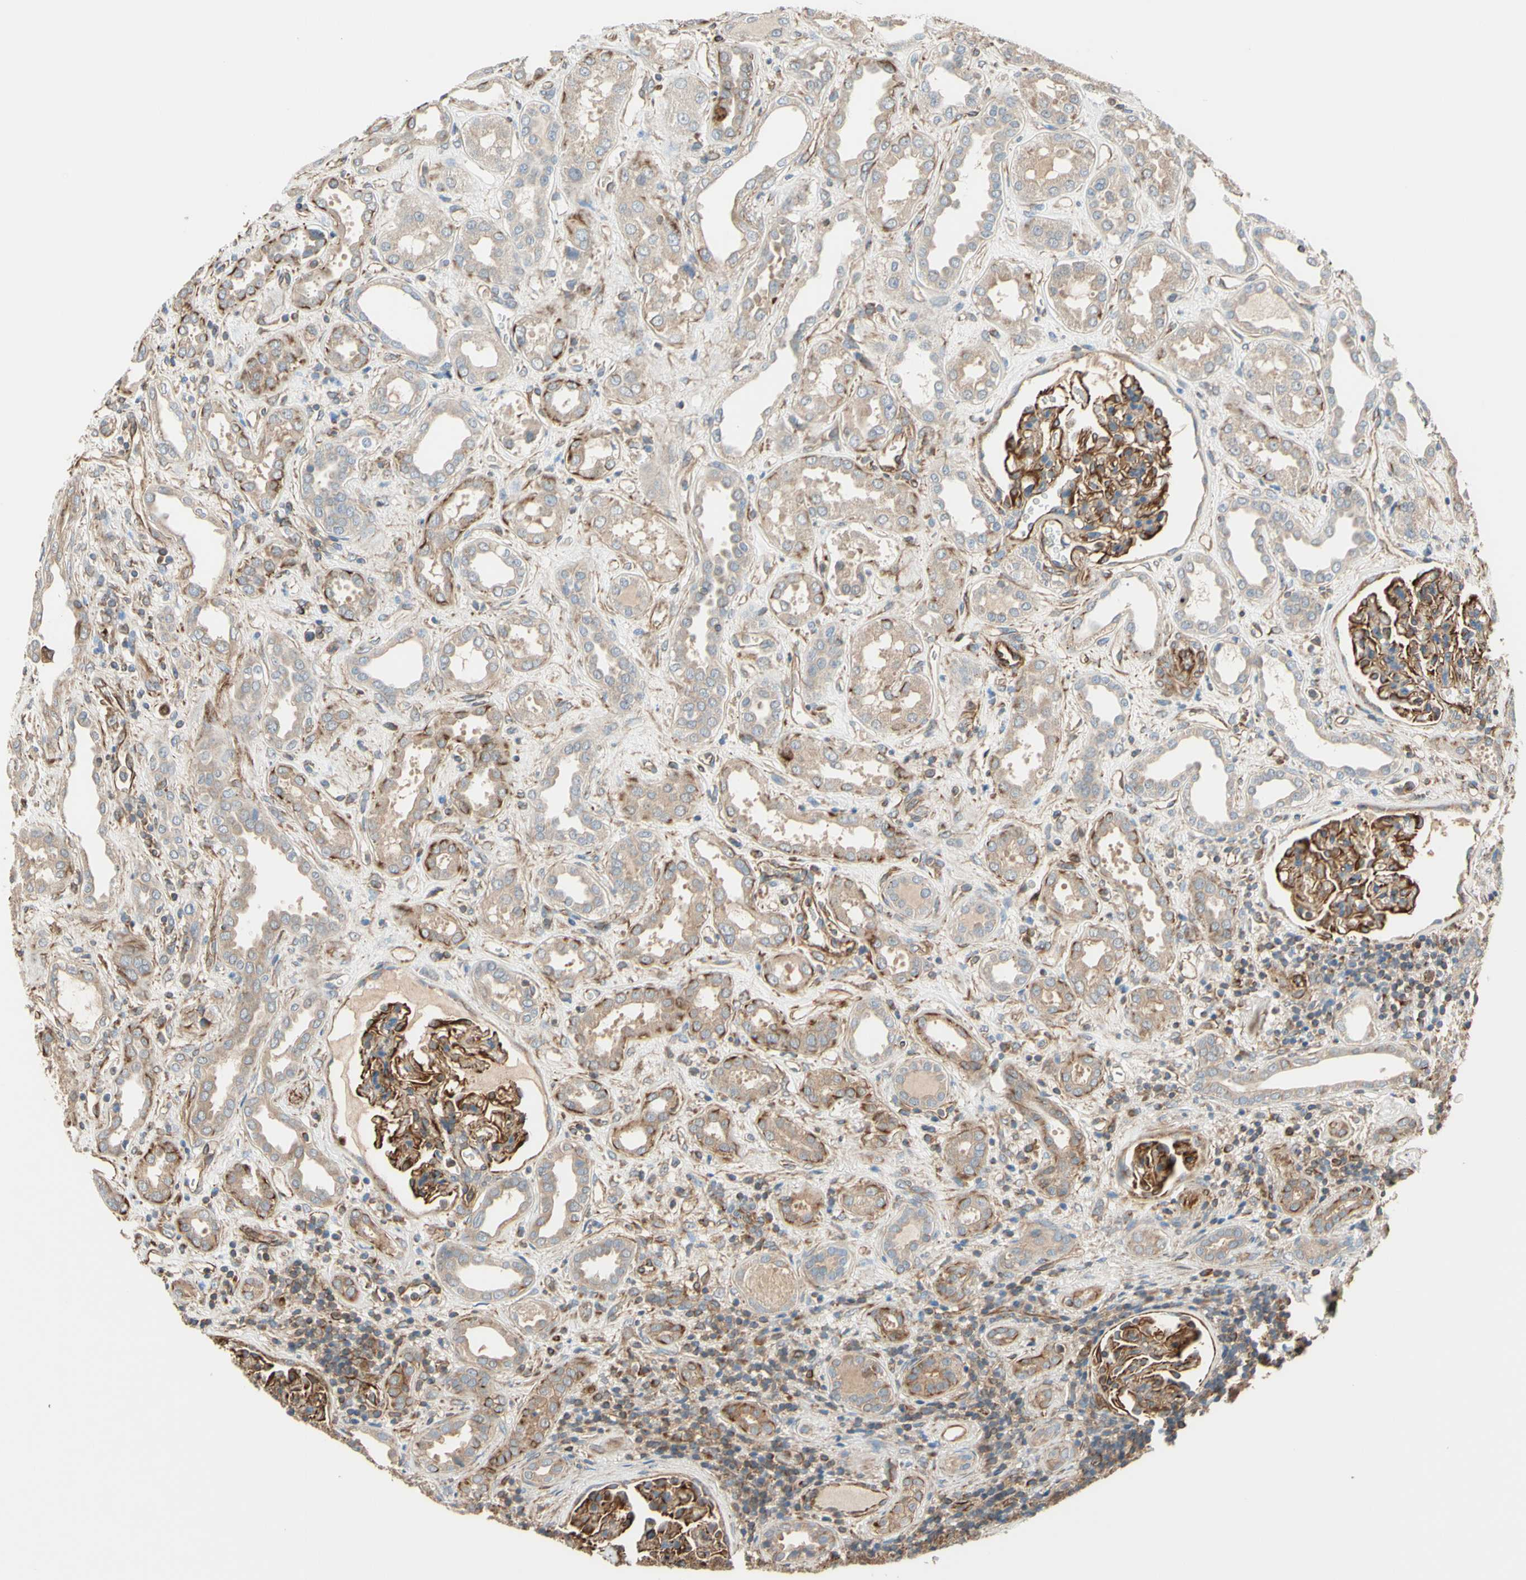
{"staining": {"intensity": "moderate", "quantity": "25%-75%", "location": "cytoplasmic/membranous"}, "tissue": "kidney", "cell_type": "Cells in glomeruli", "image_type": "normal", "snomed": [{"axis": "morphology", "description": "Normal tissue, NOS"}, {"axis": "topography", "description": "Kidney"}], "caption": "Normal kidney exhibits moderate cytoplasmic/membranous staining in approximately 25%-75% of cells in glomeruli Immunohistochemistry (ihc) stains the protein of interest in brown and the nuclei are stained blue..", "gene": "TRAF2", "patient": {"sex": "male", "age": 59}}